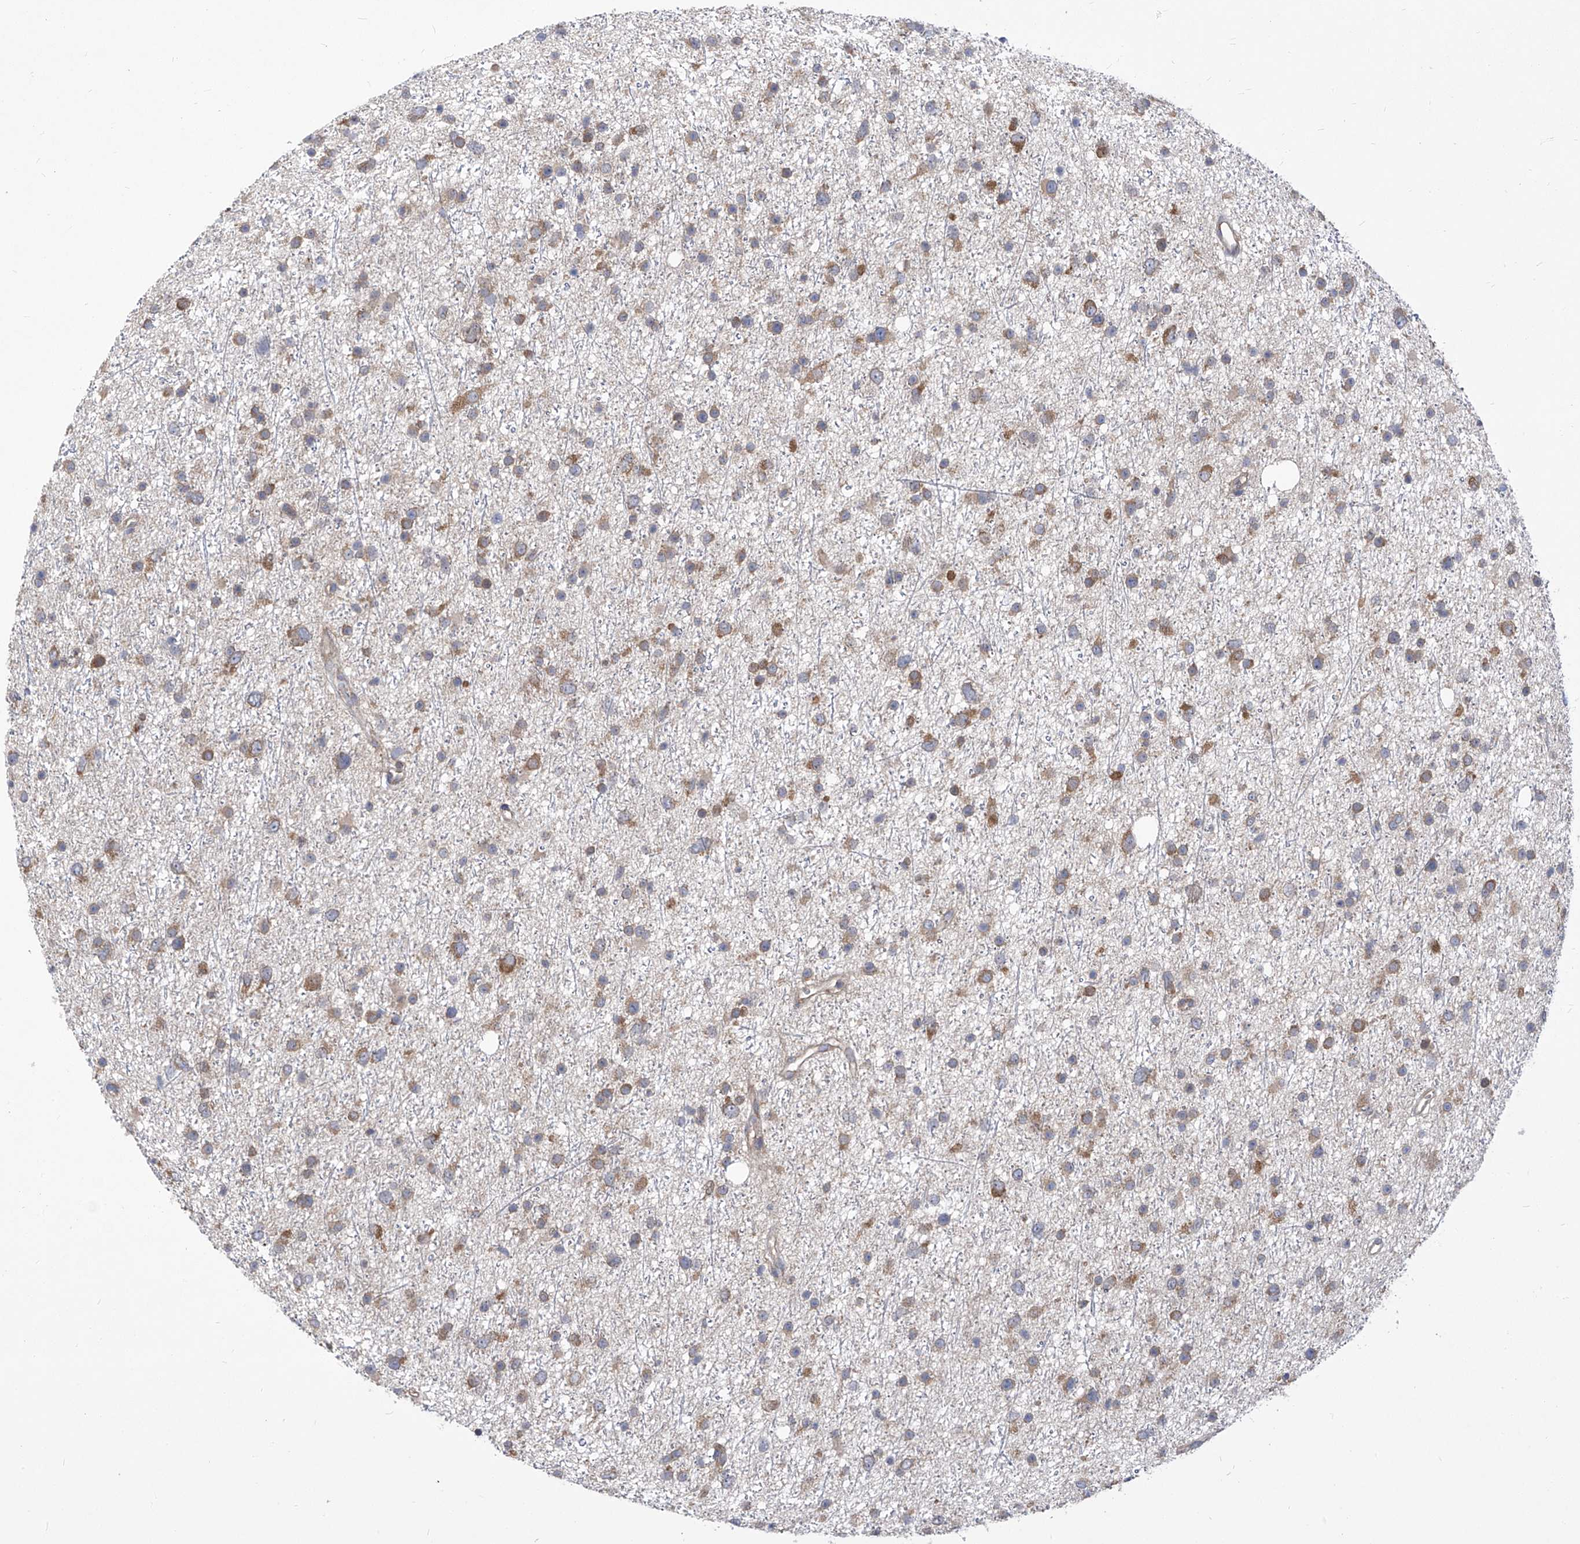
{"staining": {"intensity": "weak", "quantity": "25%-75%", "location": "cytoplasmic/membranous"}, "tissue": "glioma", "cell_type": "Tumor cells", "image_type": "cancer", "snomed": [{"axis": "morphology", "description": "Glioma, malignant, Low grade"}, {"axis": "topography", "description": "Cerebral cortex"}], "caption": "Tumor cells demonstrate low levels of weak cytoplasmic/membranous positivity in approximately 25%-75% of cells in human malignant glioma (low-grade). Using DAB (3,3'-diaminobenzidine) (brown) and hematoxylin (blue) stains, captured at high magnification using brightfield microscopy.", "gene": "EIF3M", "patient": {"sex": "female", "age": 39}}